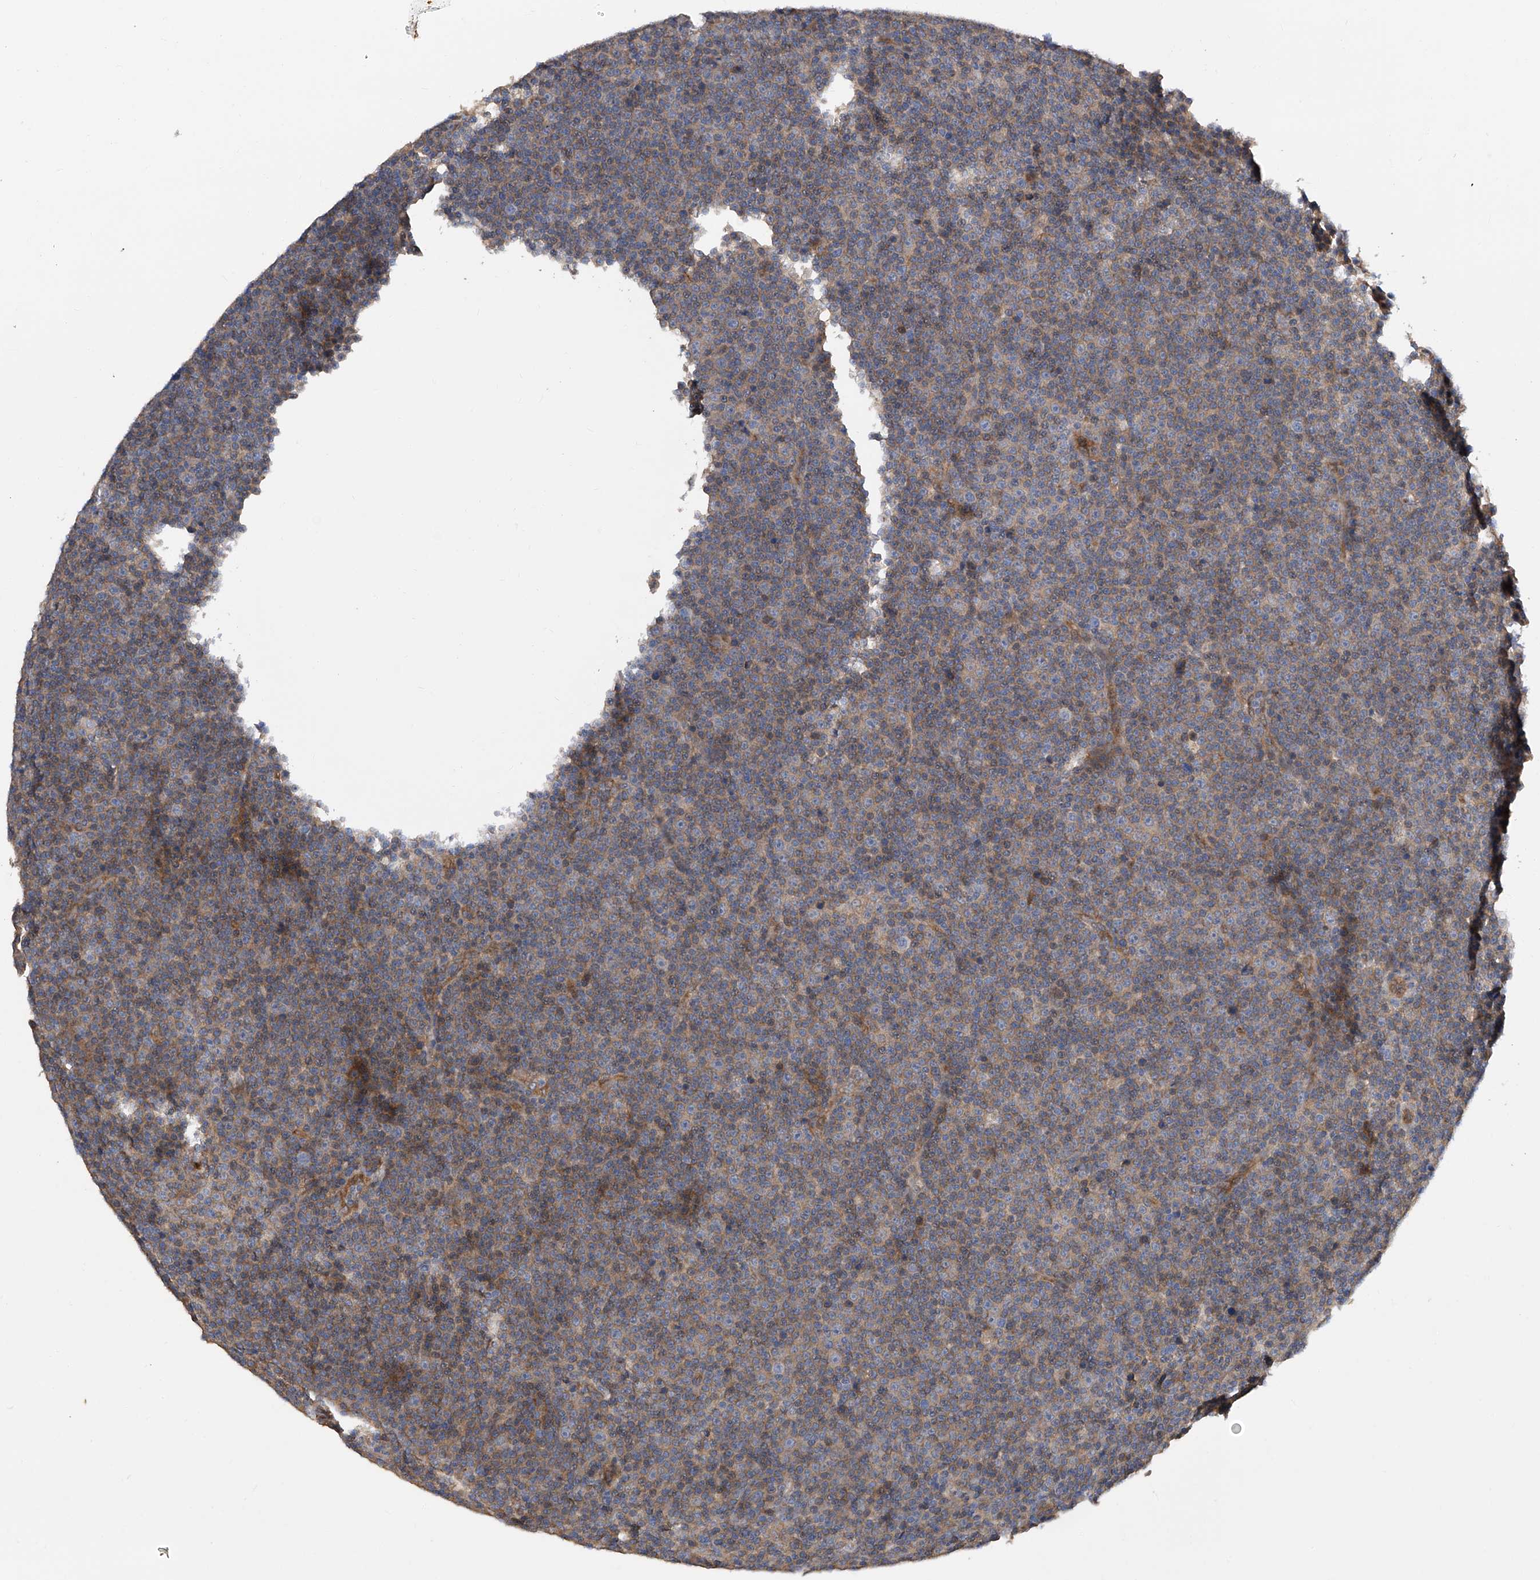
{"staining": {"intensity": "weak", "quantity": "25%-75%", "location": "cytoplasmic/membranous"}, "tissue": "lymphoma", "cell_type": "Tumor cells", "image_type": "cancer", "snomed": [{"axis": "morphology", "description": "Malignant lymphoma, non-Hodgkin's type, Low grade"}, {"axis": "topography", "description": "Lymph node"}], "caption": "This is an image of immunohistochemistry (IHC) staining of malignant lymphoma, non-Hodgkin's type (low-grade), which shows weak staining in the cytoplasmic/membranous of tumor cells.", "gene": "PTK2", "patient": {"sex": "female", "age": 67}}